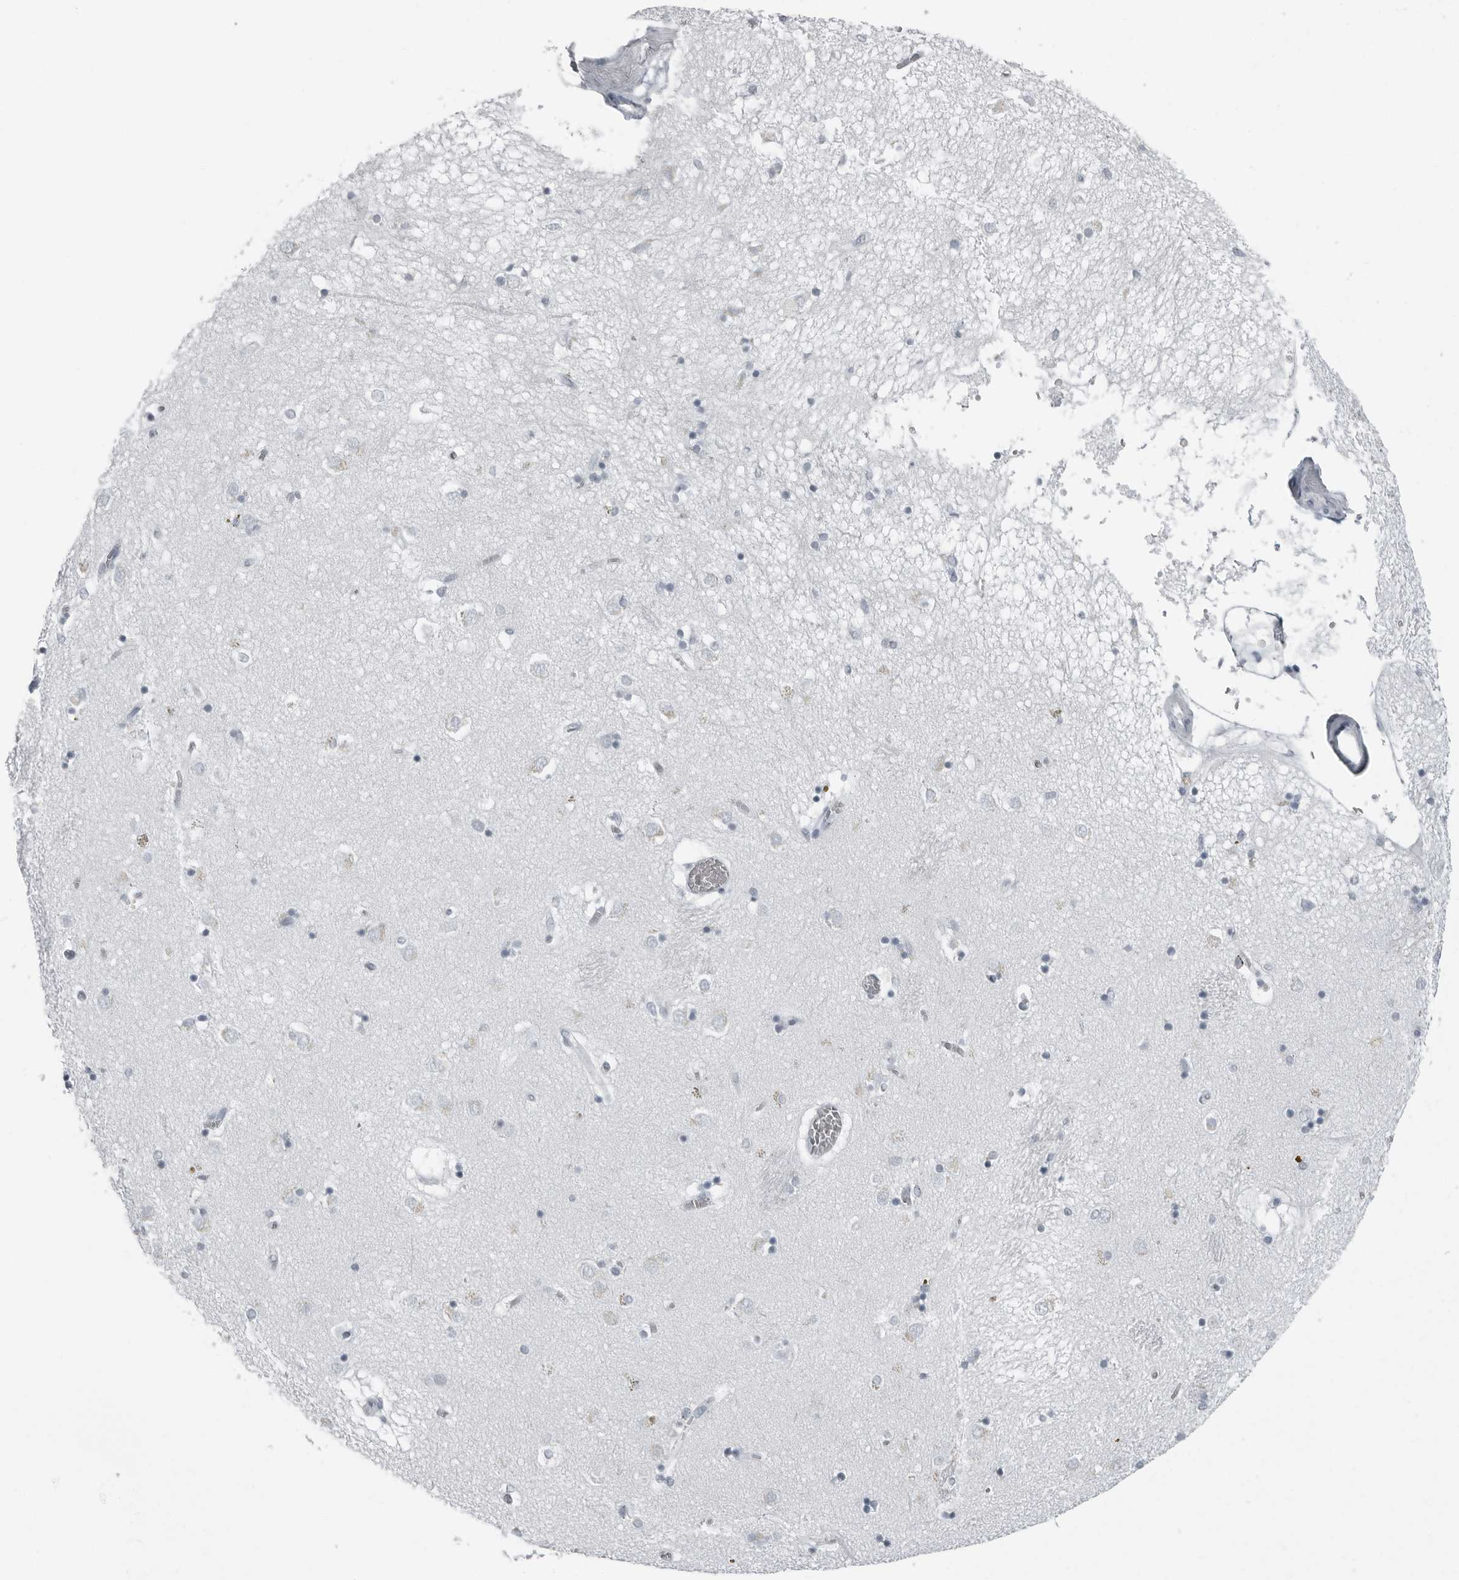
{"staining": {"intensity": "negative", "quantity": "none", "location": "none"}, "tissue": "caudate", "cell_type": "Glial cells", "image_type": "normal", "snomed": [{"axis": "morphology", "description": "Normal tissue, NOS"}, {"axis": "topography", "description": "Lateral ventricle wall"}], "caption": "The IHC image has no significant expression in glial cells of caudate. The staining is performed using DAB brown chromogen with nuclei counter-stained in using hematoxylin.", "gene": "PRSS1", "patient": {"sex": "male", "age": 70}}